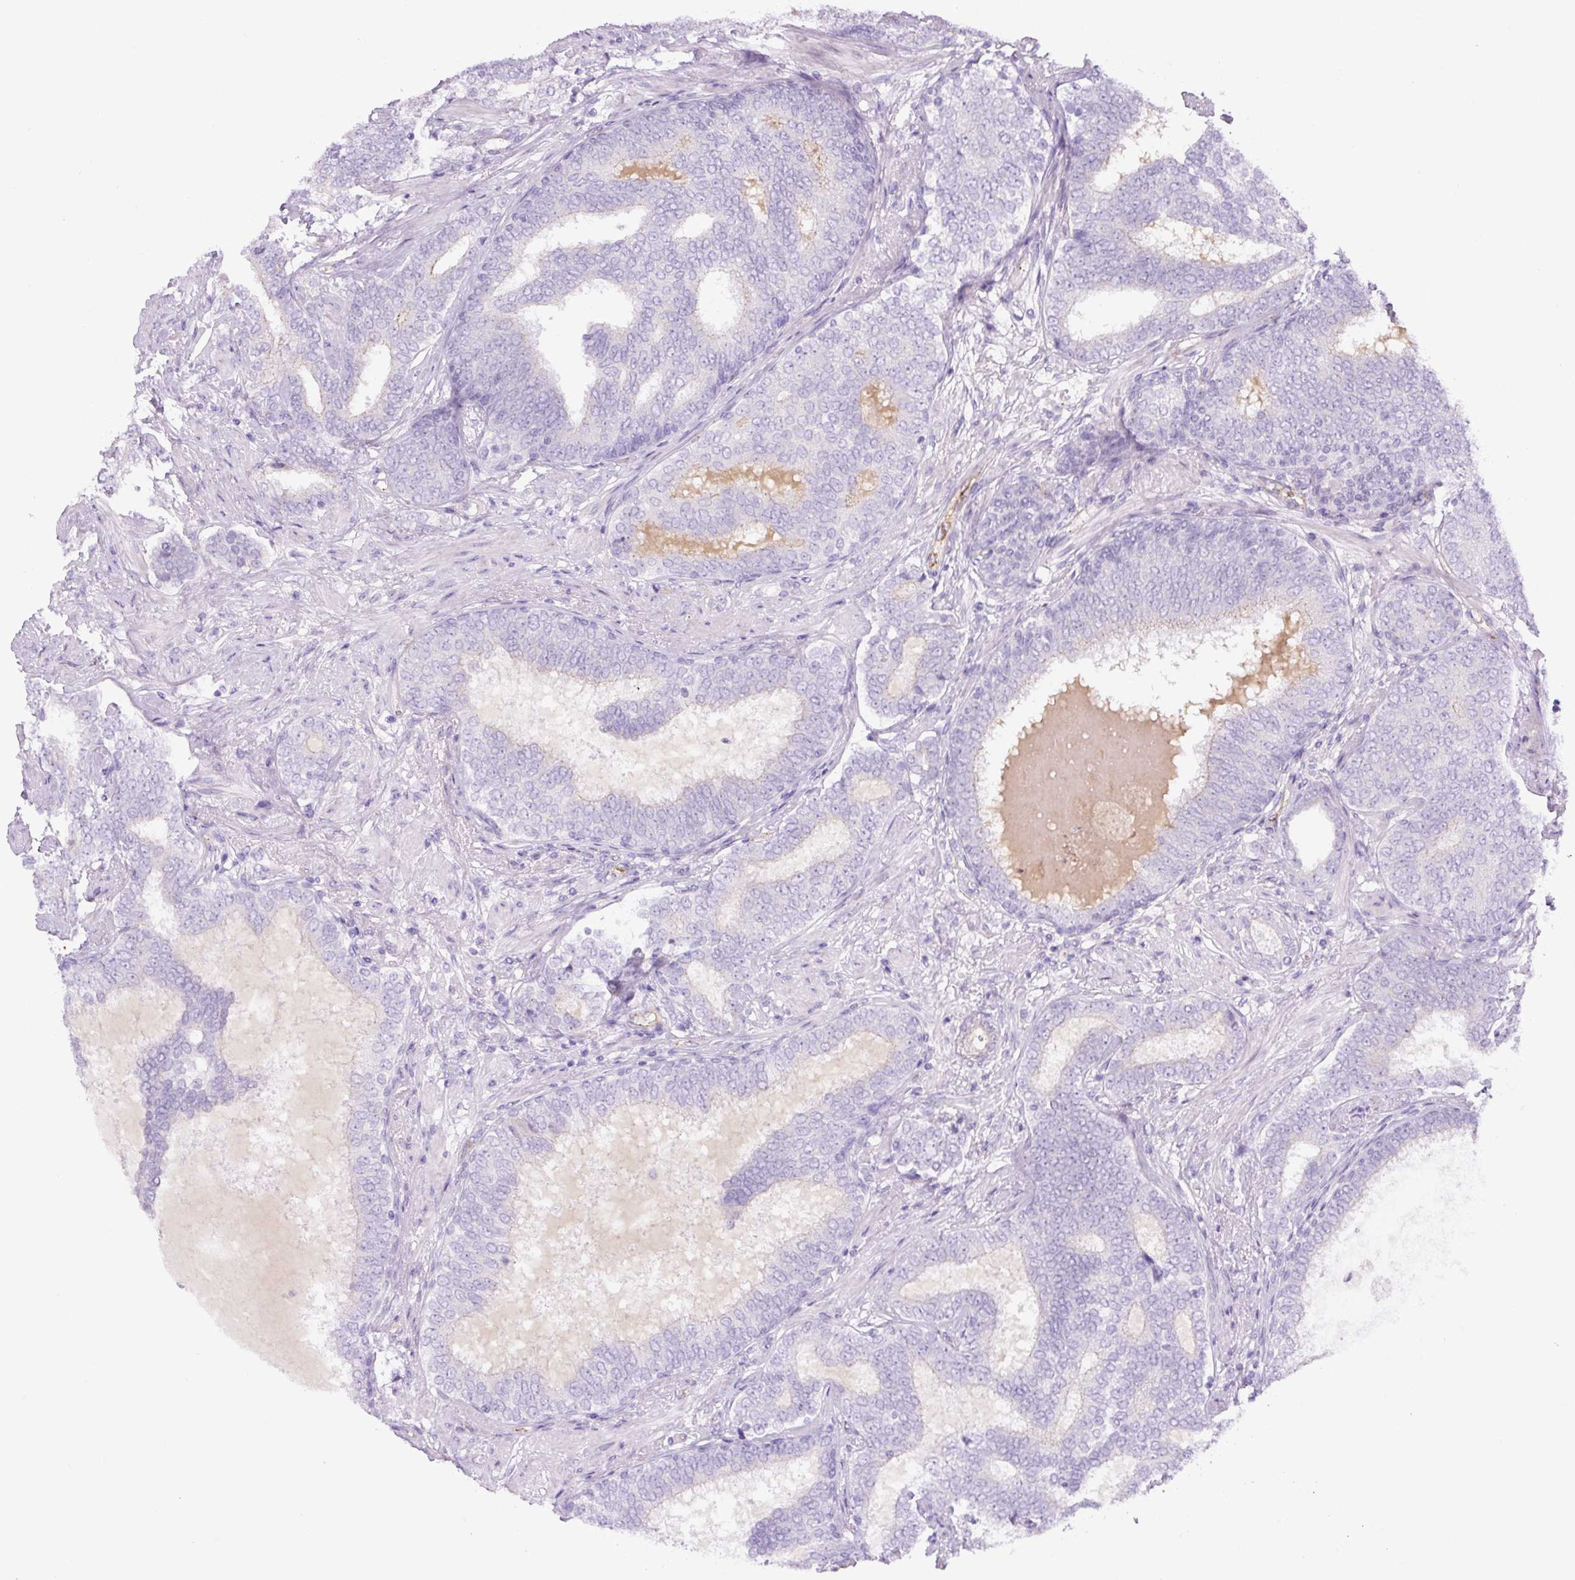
{"staining": {"intensity": "negative", "quantity": "none", "location": "none"}, "tissue": "prostate cancer", "cell_type": "Tumor cells", "image_type": "cancer", "snomed": [{"axis": "morphology", "description": "Adenocarcinoma, High grade"}, {"axis": "topography", "description": "Prostate"}], "caption": "High power microscopy photomicrograph of an immunohistochemistry (IHC) micrograph of prostate high-grade adenocarcinoma, revealing no significant staining in tumor cells.", "gene": "RSPO4", "patient": {"sex": "male", "age": 72}}